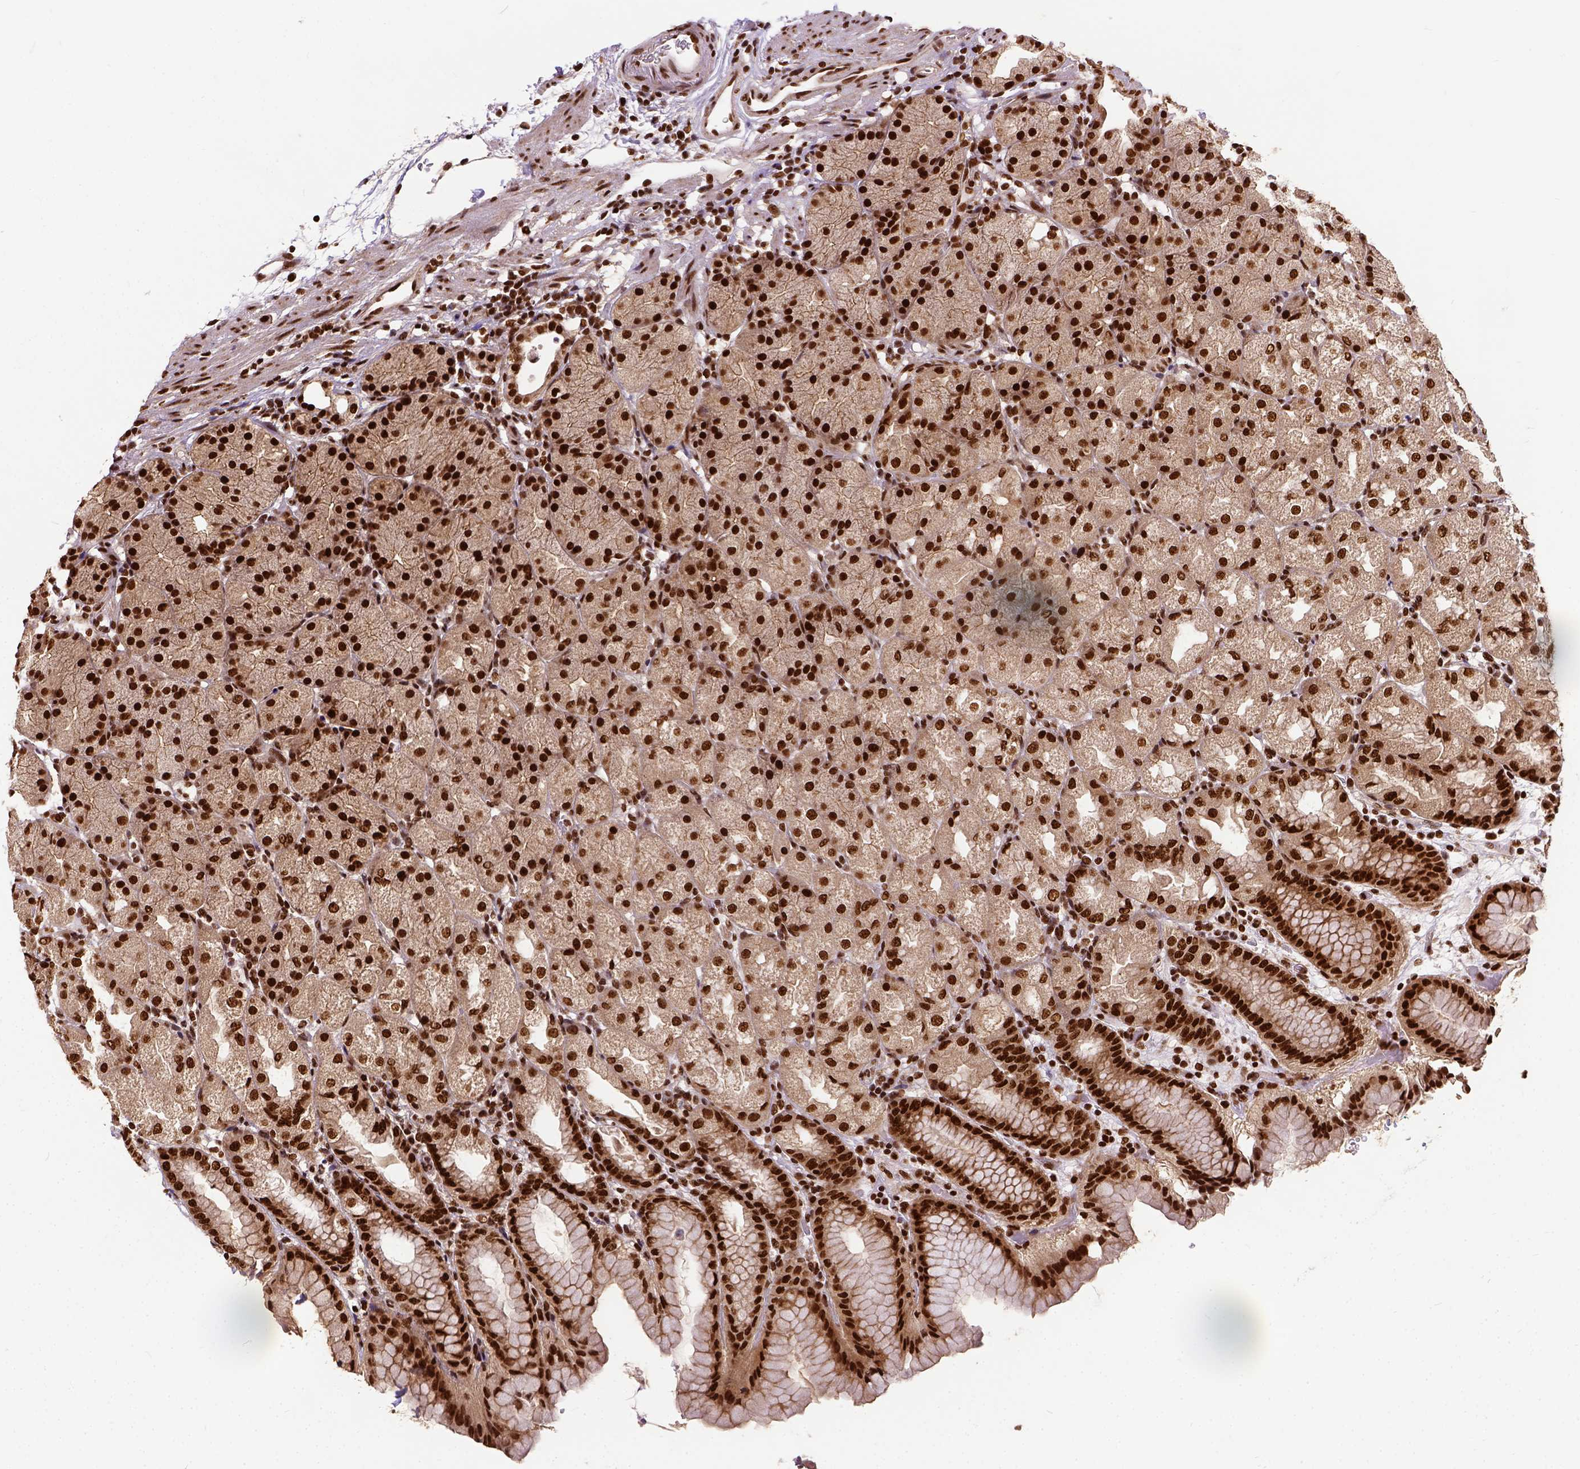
{"staining": {"intensity": "strong", "quantity": ">75%", "location": "nuclear"}, "tissue": "stomach", "cell_type": "Glandular cells", "image_type": "normal", "snomed": [{"axis": "morphology", "description": "Normal tissue, NOS"}, {"axis": "topography", "description": "Stomach, upper"}, {"axis": "topography", "description": "Stomach"}, {"axis": "topography", "description": "Stomach, lower"}], "caption": "Protein expression analysis of unremarkable human stomach reveals strong nuclear positivity in approximately >75% of glandular cells. (brown staining indicates protein expression, while blue staining denotes nuclei).", "gene": "NACC1", "patient": {"sex": "male", "age": 62}}